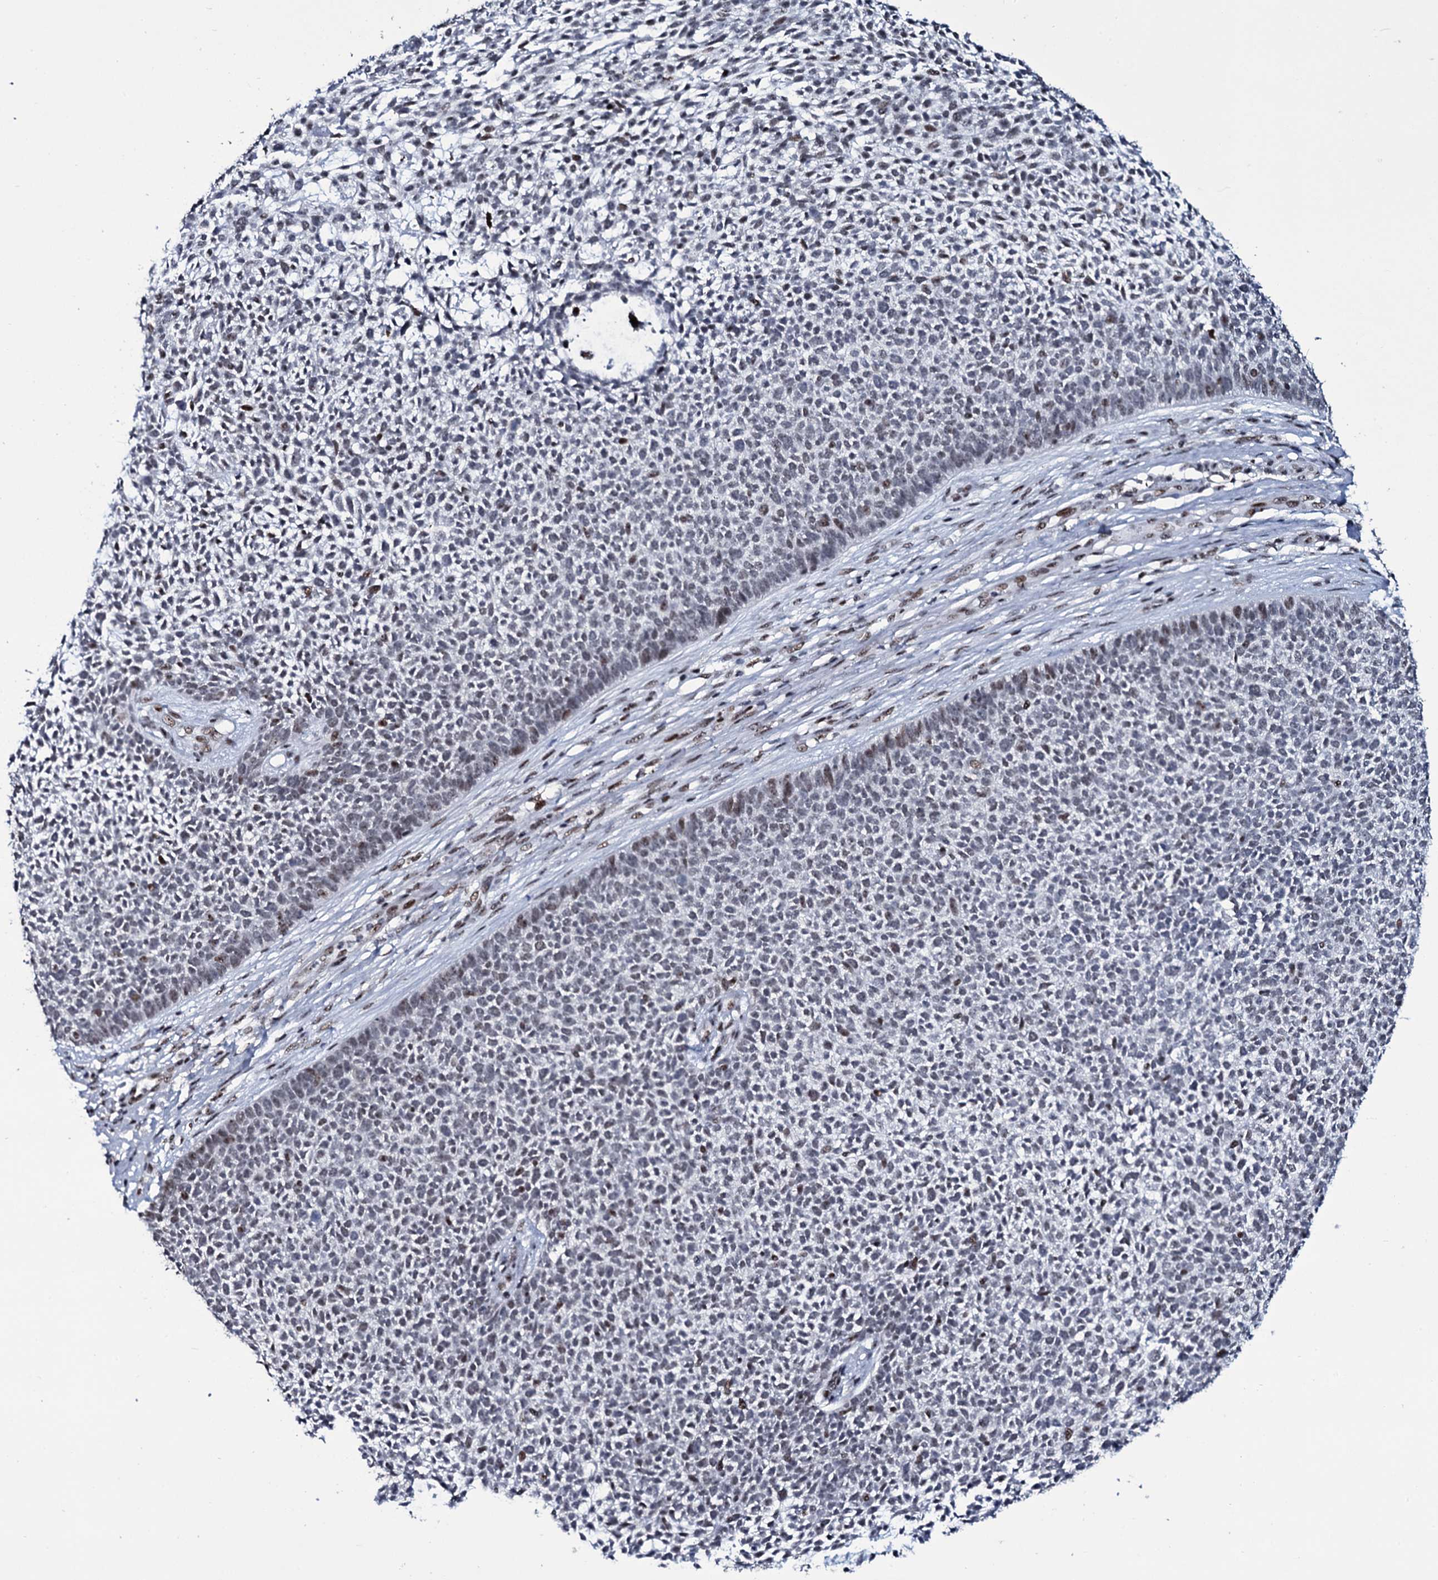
{"staining": {"intensity": "weak", "quantity": "<25%", "location": "nuclear"}, "tissue": "skin cancer", "cell_type": "Tumor cells", "image_type": "cancer", "snomed": [{"axis": "morphology", "description": "Basal cell carcinoma"}, {"axis": "topography", "description": "Skin"}], "caption": "Tumor cells are negative for protein expression in human skin cancer.", "gene": "ZMIZ2", "patient": {"sex": "female", "age": 84}}